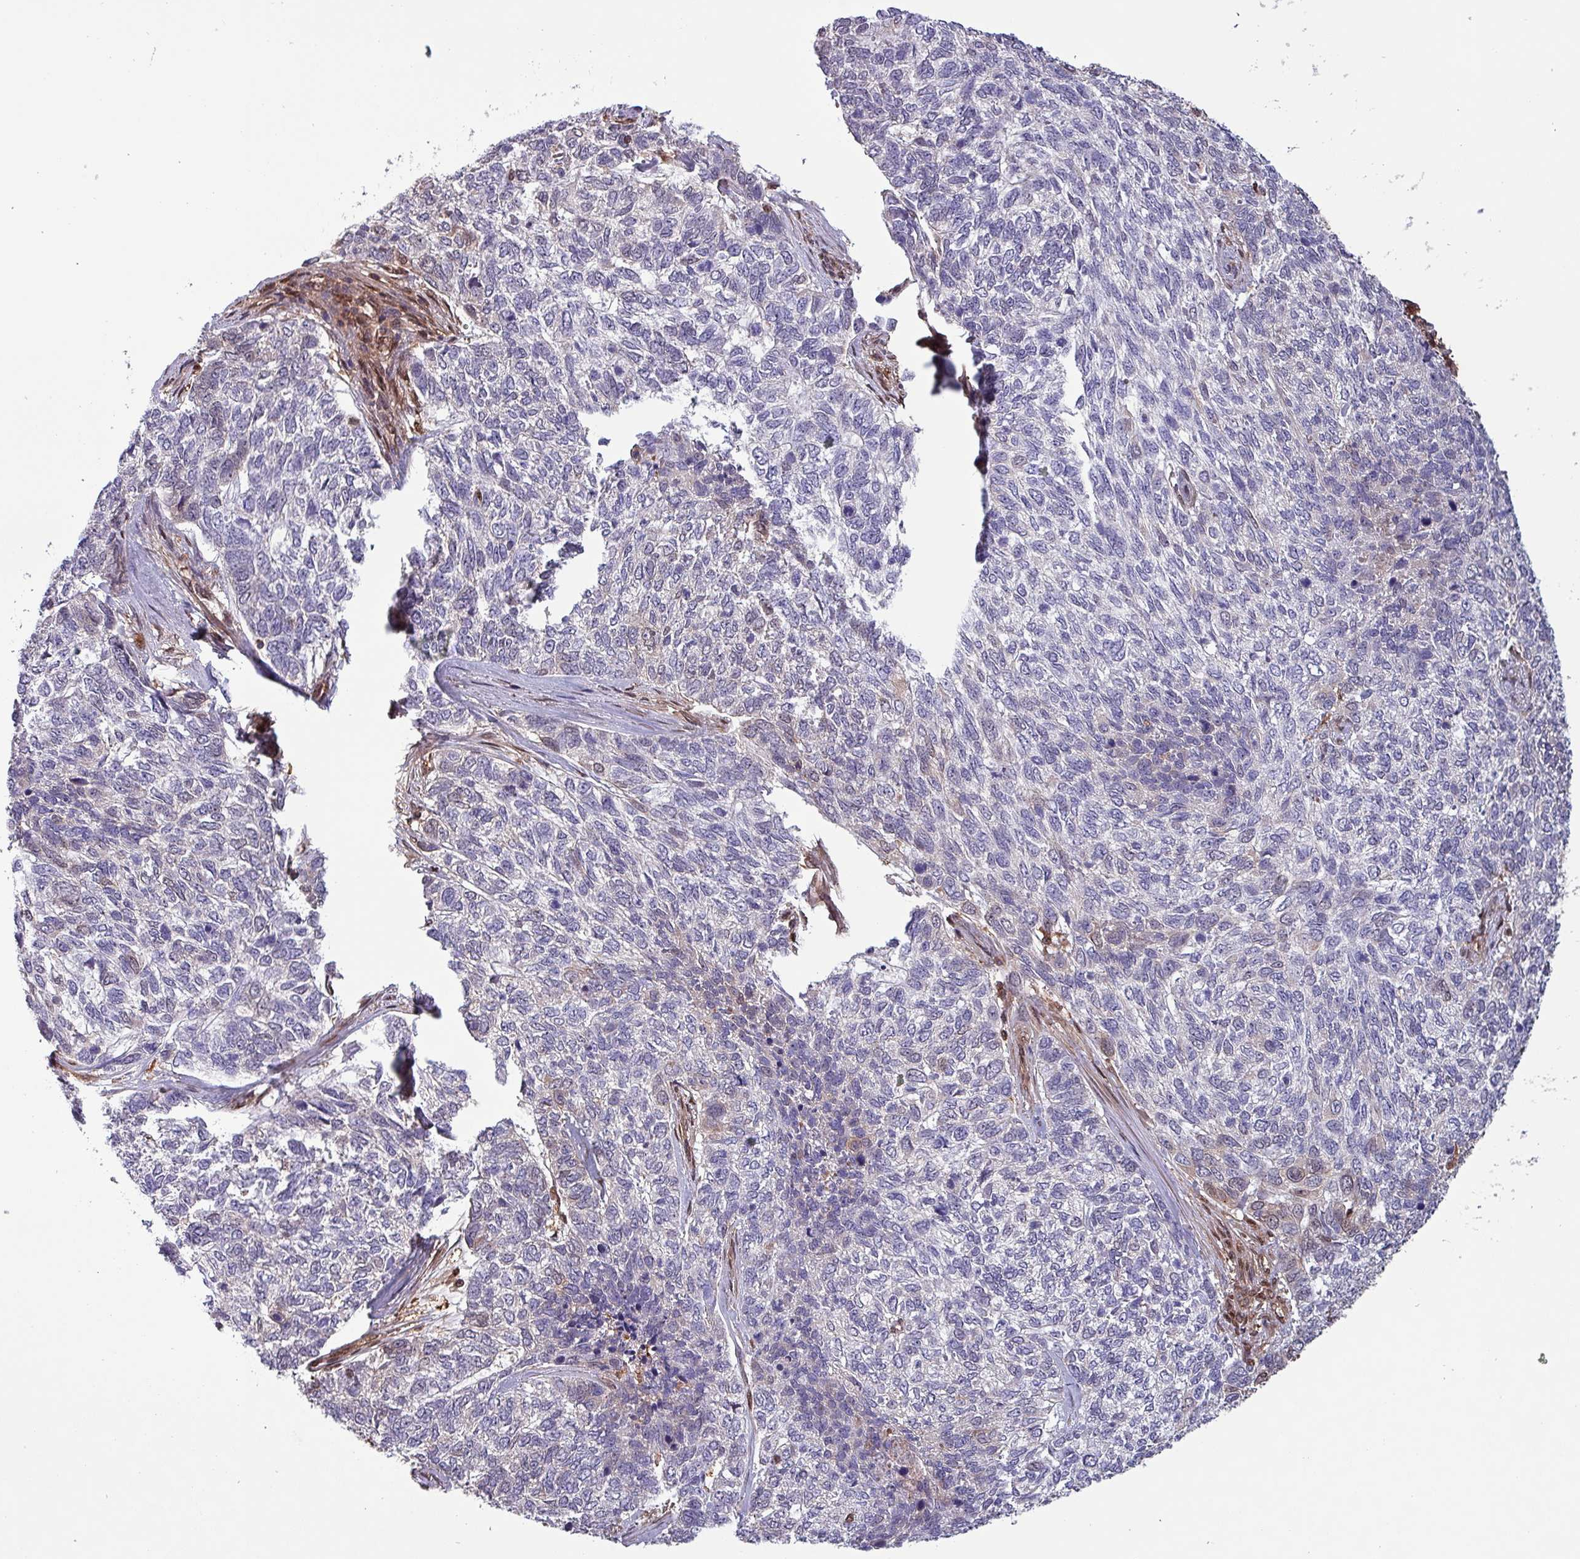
{"staining": {"intensity": "negative", "quantity": "none", "location": "none"}, "tissue": "skin cancer", "cell_type": "Tumor cells", "image_type": "cancer", "snomed": [{"axis": "morphology", "description": "Basal cell carcinoma"}, {"axis": "topography", "description": "Skin"}], "caption": "Skin cancer (basal cell carcinoma) stained for a protein using IHC displays no positivity tumor cells.", "gene": "PSMB8", "patient": {"sex": "female", "age": 65}}